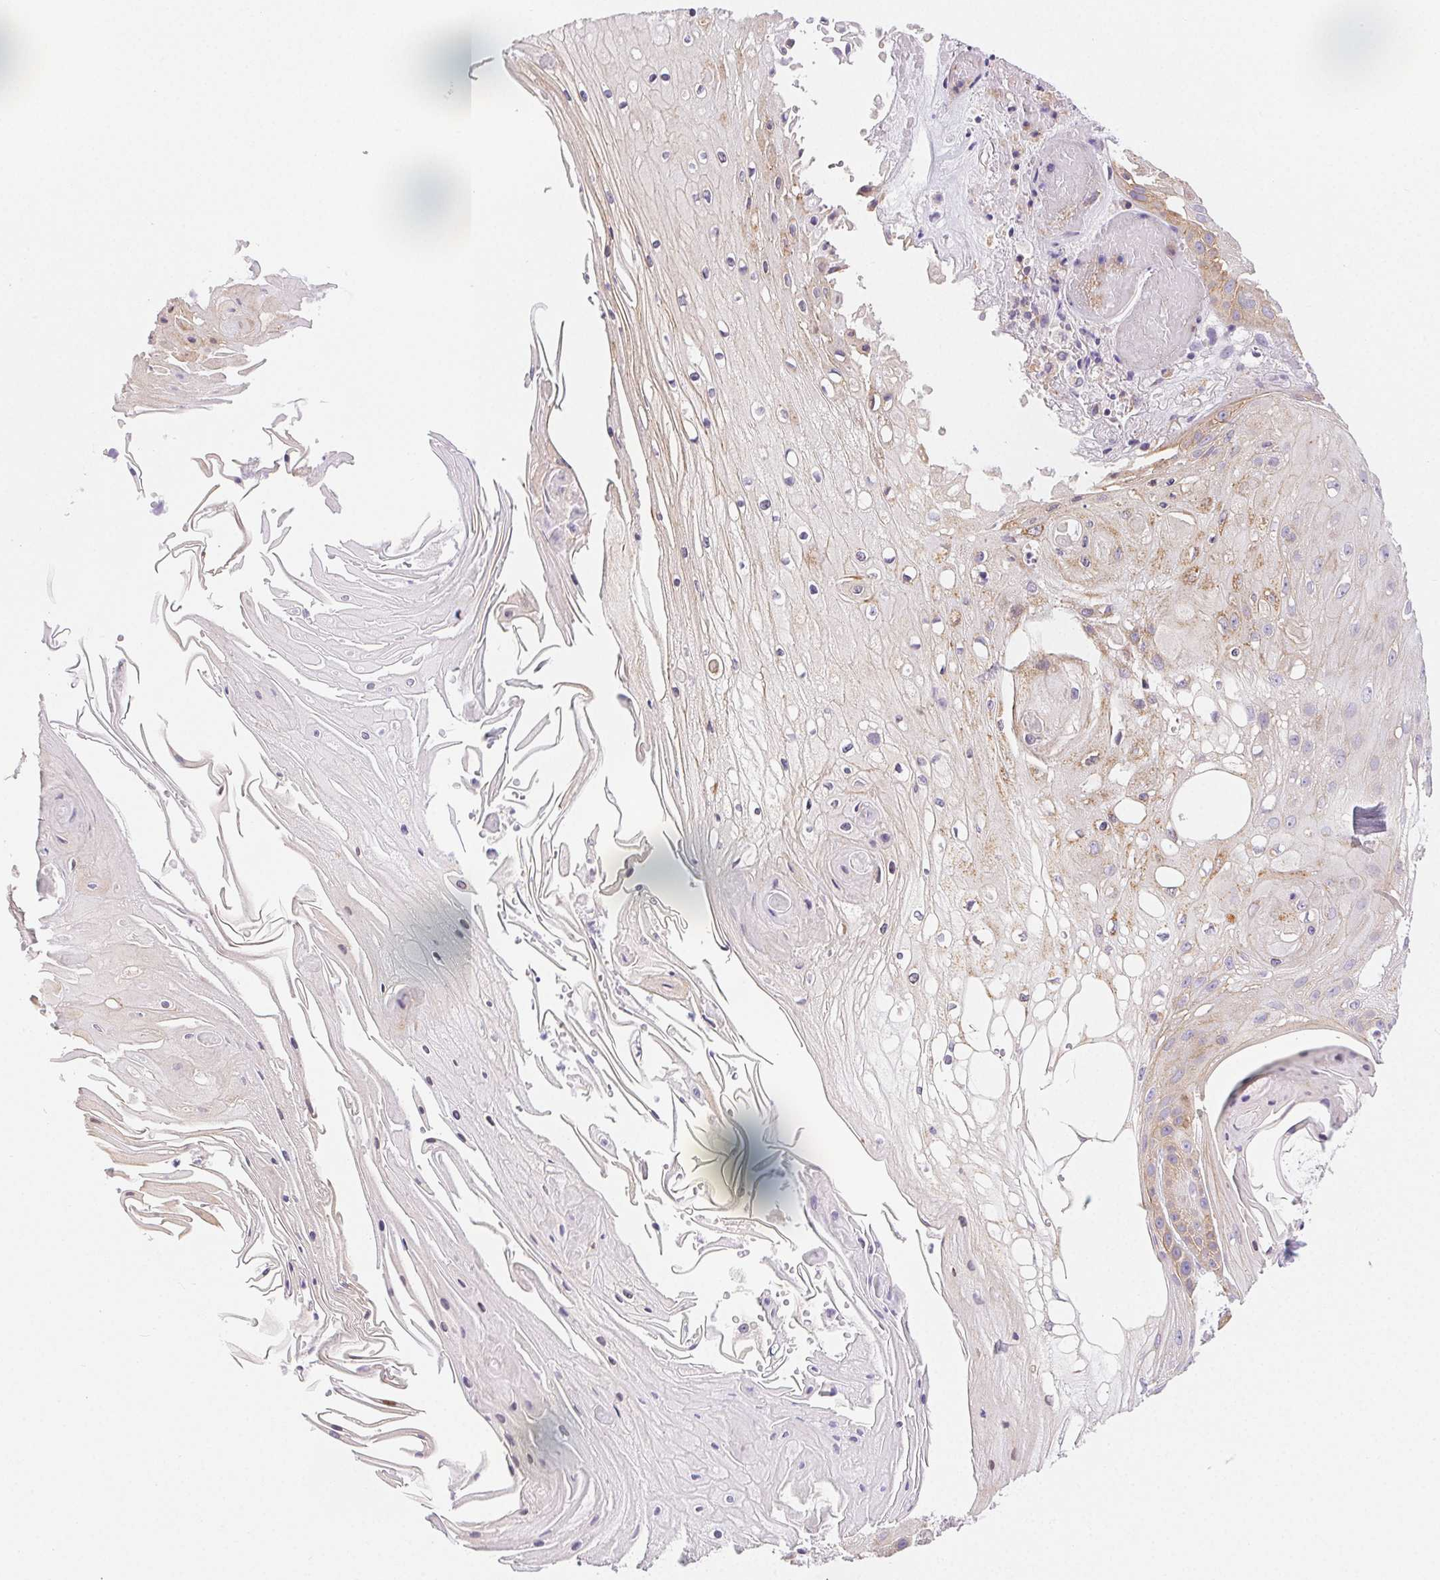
{"staining": {"intensity": "weak", "quantity": "<25%", "location": "cytoplasmic/membranous"}, "tissue": "skin cancer", "cell_type": "Tumor cells", "image_type": "cancer", "snomed": [{"axis": "morphology", "description": "Squamous cell carcinoma, NOS"}, {"axis": "topography", "description": "Skin"}], "caption": "Immunohistochemical staining of human skin cancer demonstrates no significant staining in tumor cells.", "gene": "CSN1S1", "patient": {"sex": "male", "age": 70}}